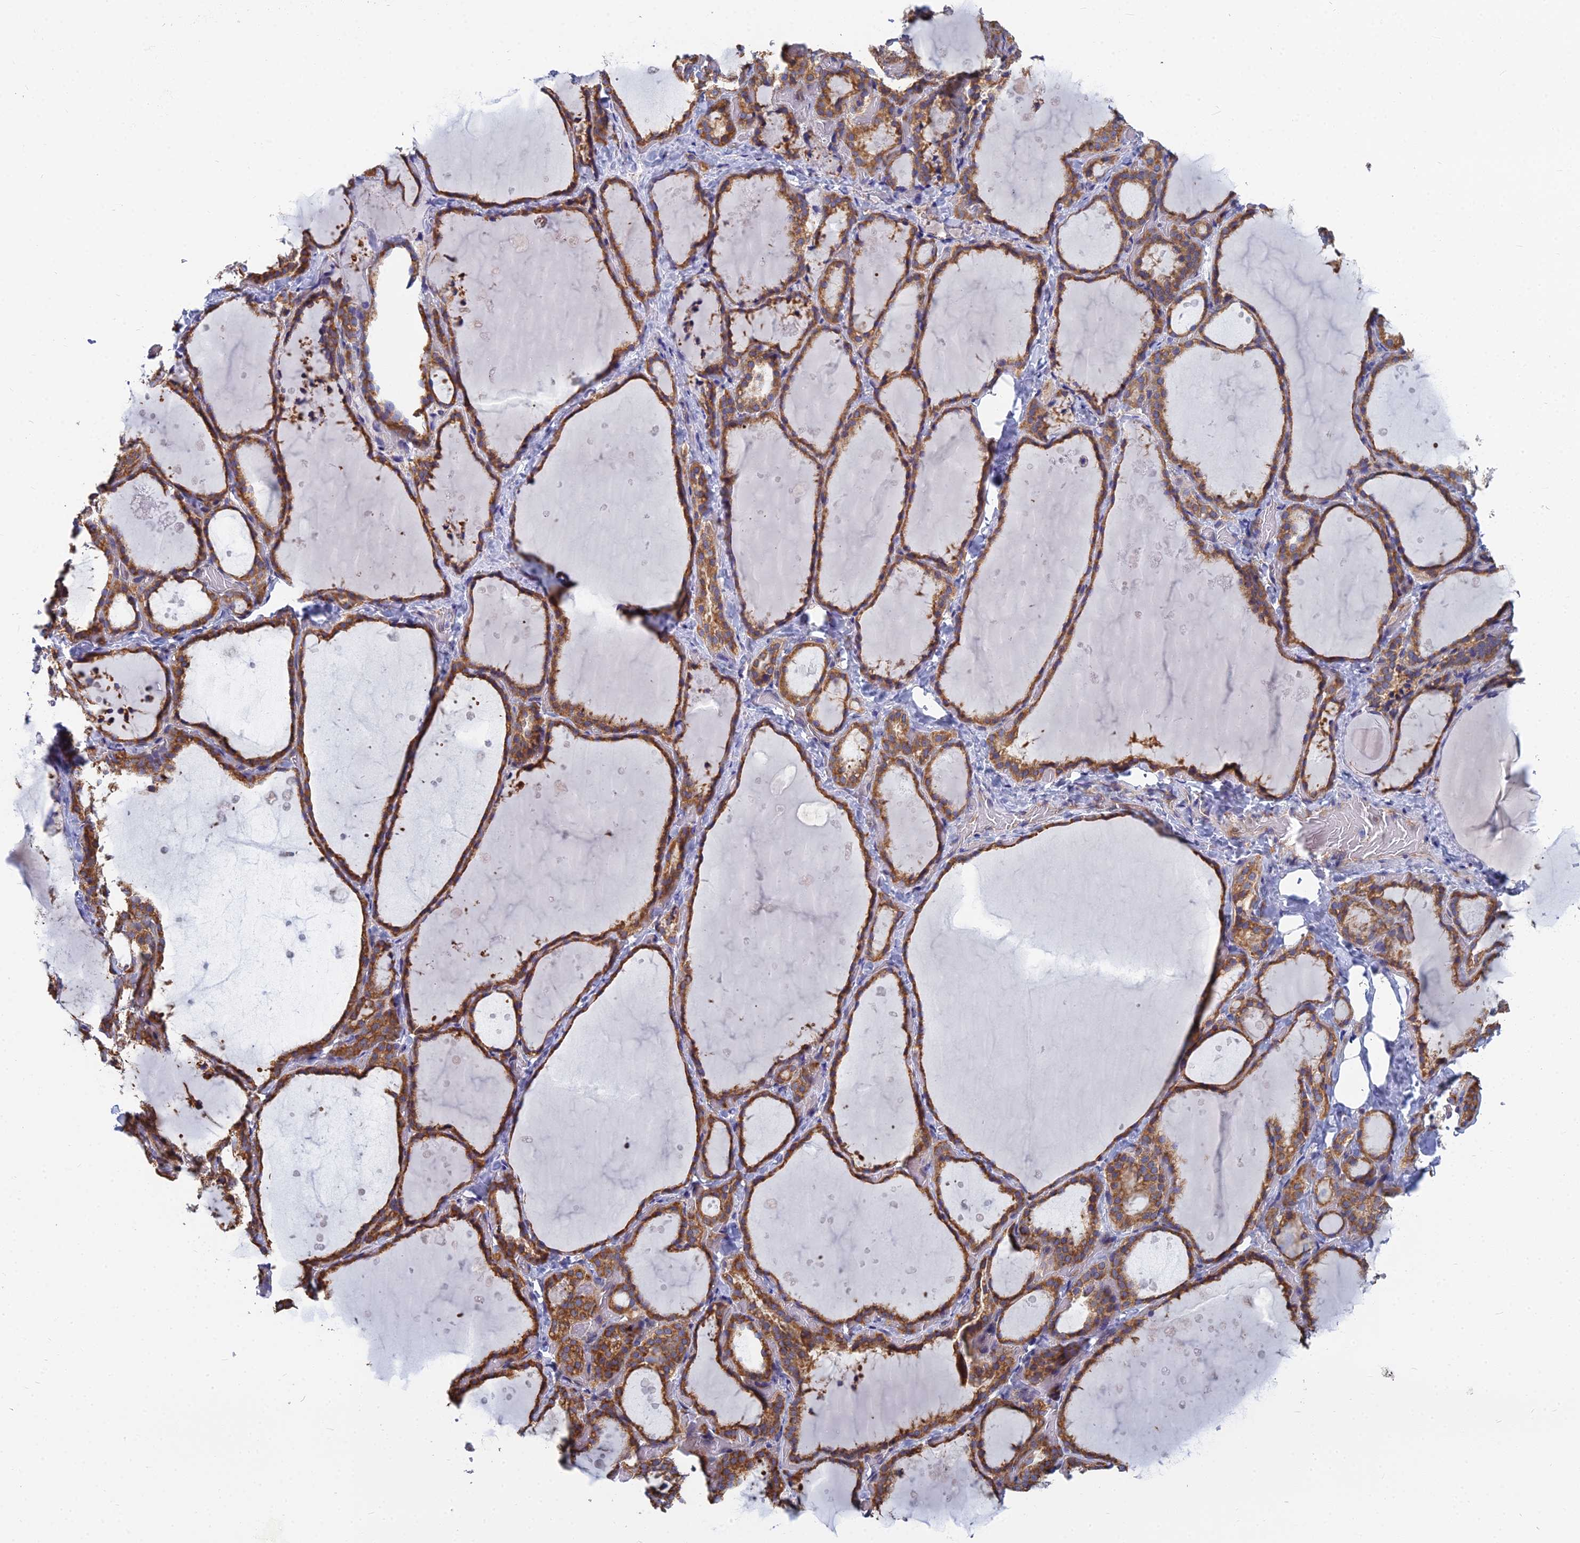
{"staining": {"intensity": "moderate", "quantity": ">75%", "location": "cytoplasmic/membranous"}, "tissue": "thyroid gland", "cell_type": "Glandular cells", "image_type": "normal", "snomed": [{"axis": "morphology", "description": "Normal tissue, NOS"}, {"axis": "topography", "description": "Thyroid gland"}], "caption": "Protein analysis of normal thyroid gland reveals moderate cytoplasmic/membranous expression in approximately >75% of glandular cells. The staining is performed using DAB brown chromogen to label protein expression. The nuclei are counter-stained blue using hematoxylin.", "gene": "KIAA1143", "patient": {"sex": "female", "age": 44}}